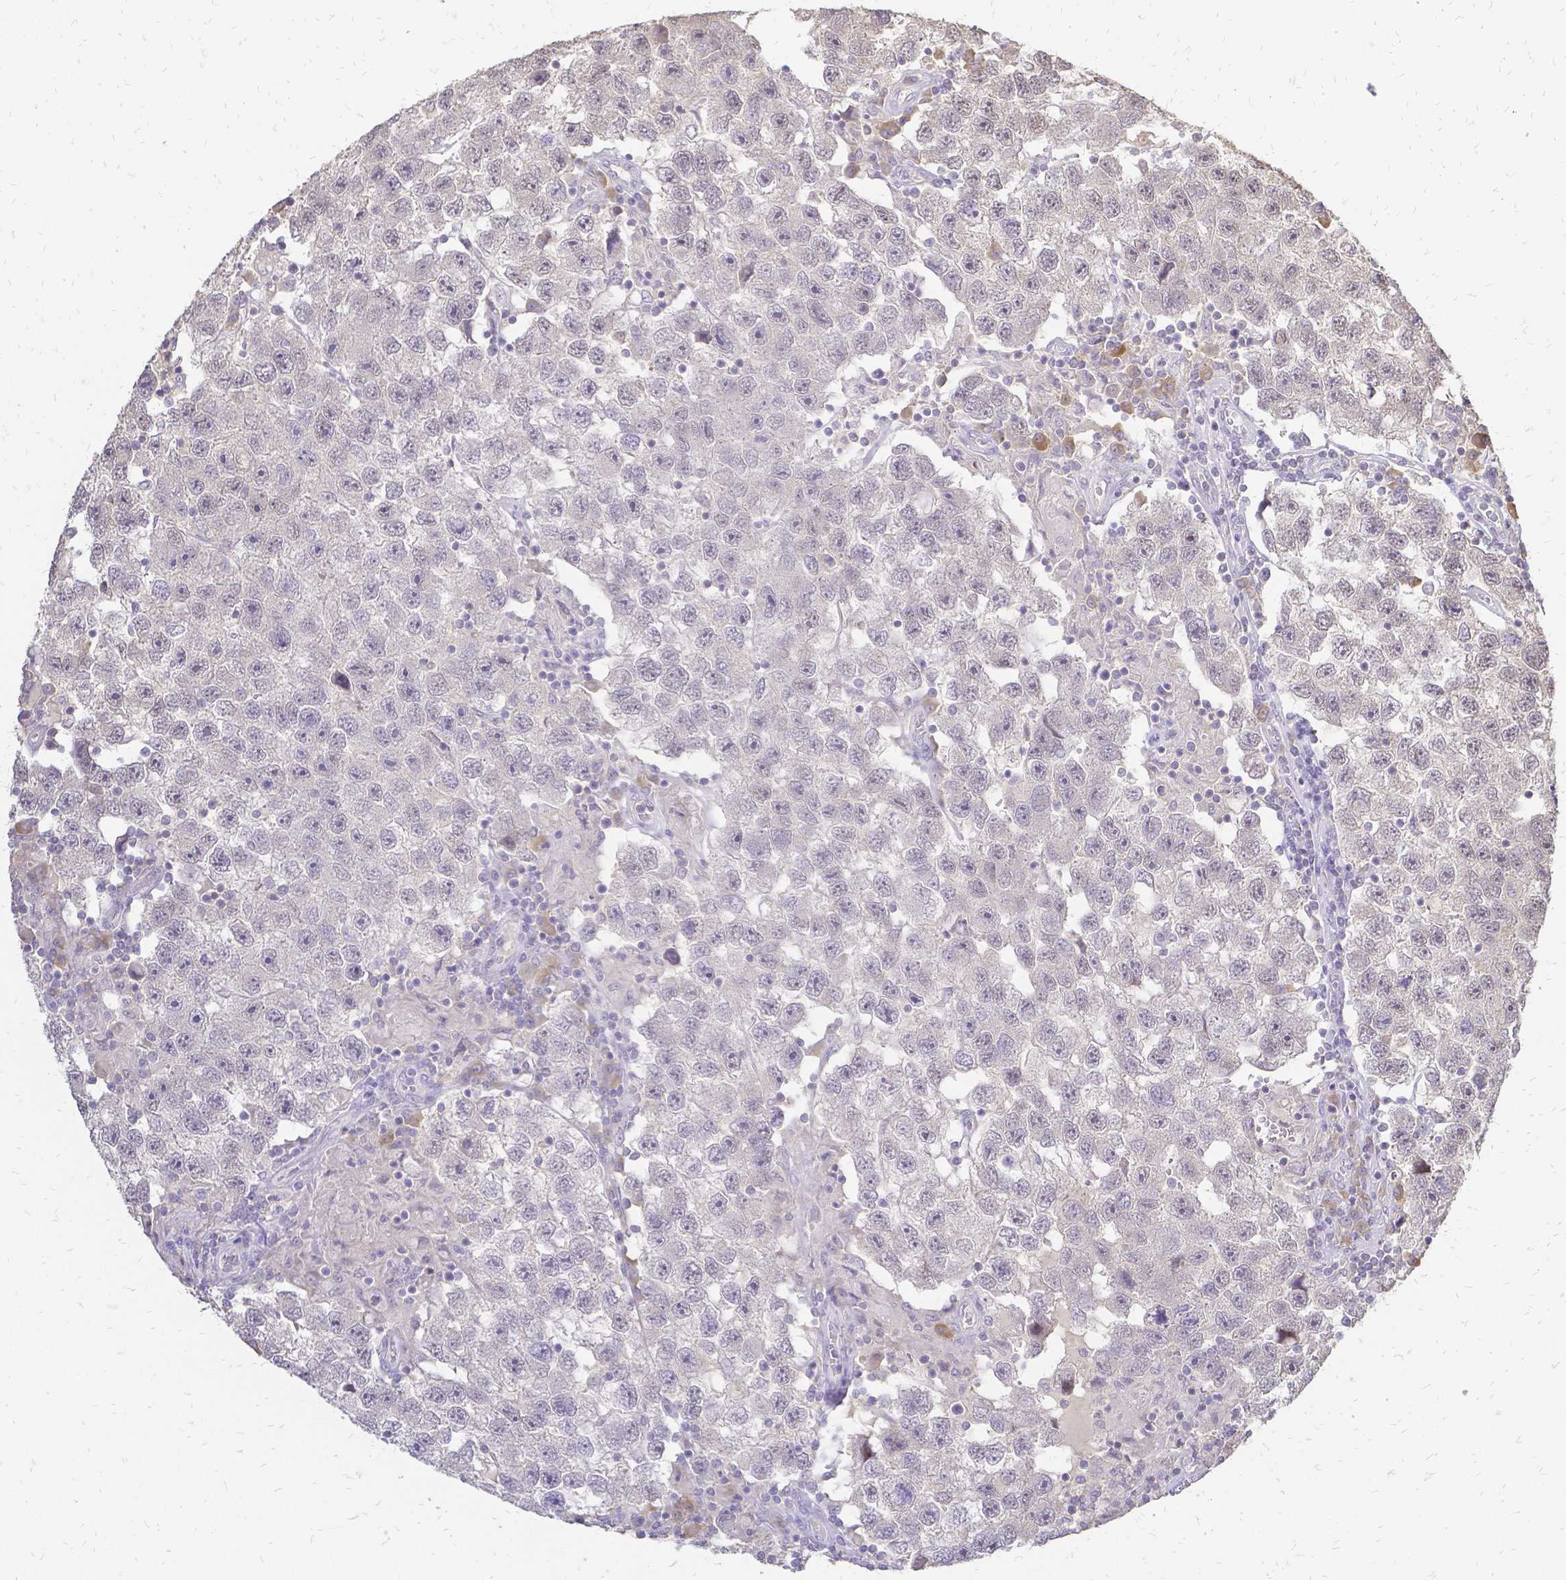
{"staining": {"intensity": "negative", "quantity": "none", "location": "none"}, "tissue": "testis cancer", "cell_type": "Tumor cells", "image_type": "cancer", "snomed": [{"axis": "morphology", "description": "Seminoma, NOS"}, {"axis": "topography", "description": "Testis"}], "caption": "High power microscopy photomicrograph of an immunohistochemistry (IHC) photomicrograph of seminoma (testis), revealing no significant positivity in tumor cells. (DAB (3,3'-diaminobenzidine) IHC with hematoxylin counter stain).", "gene": "CIB1", "patient": {"sex": "male", "age": 26}}